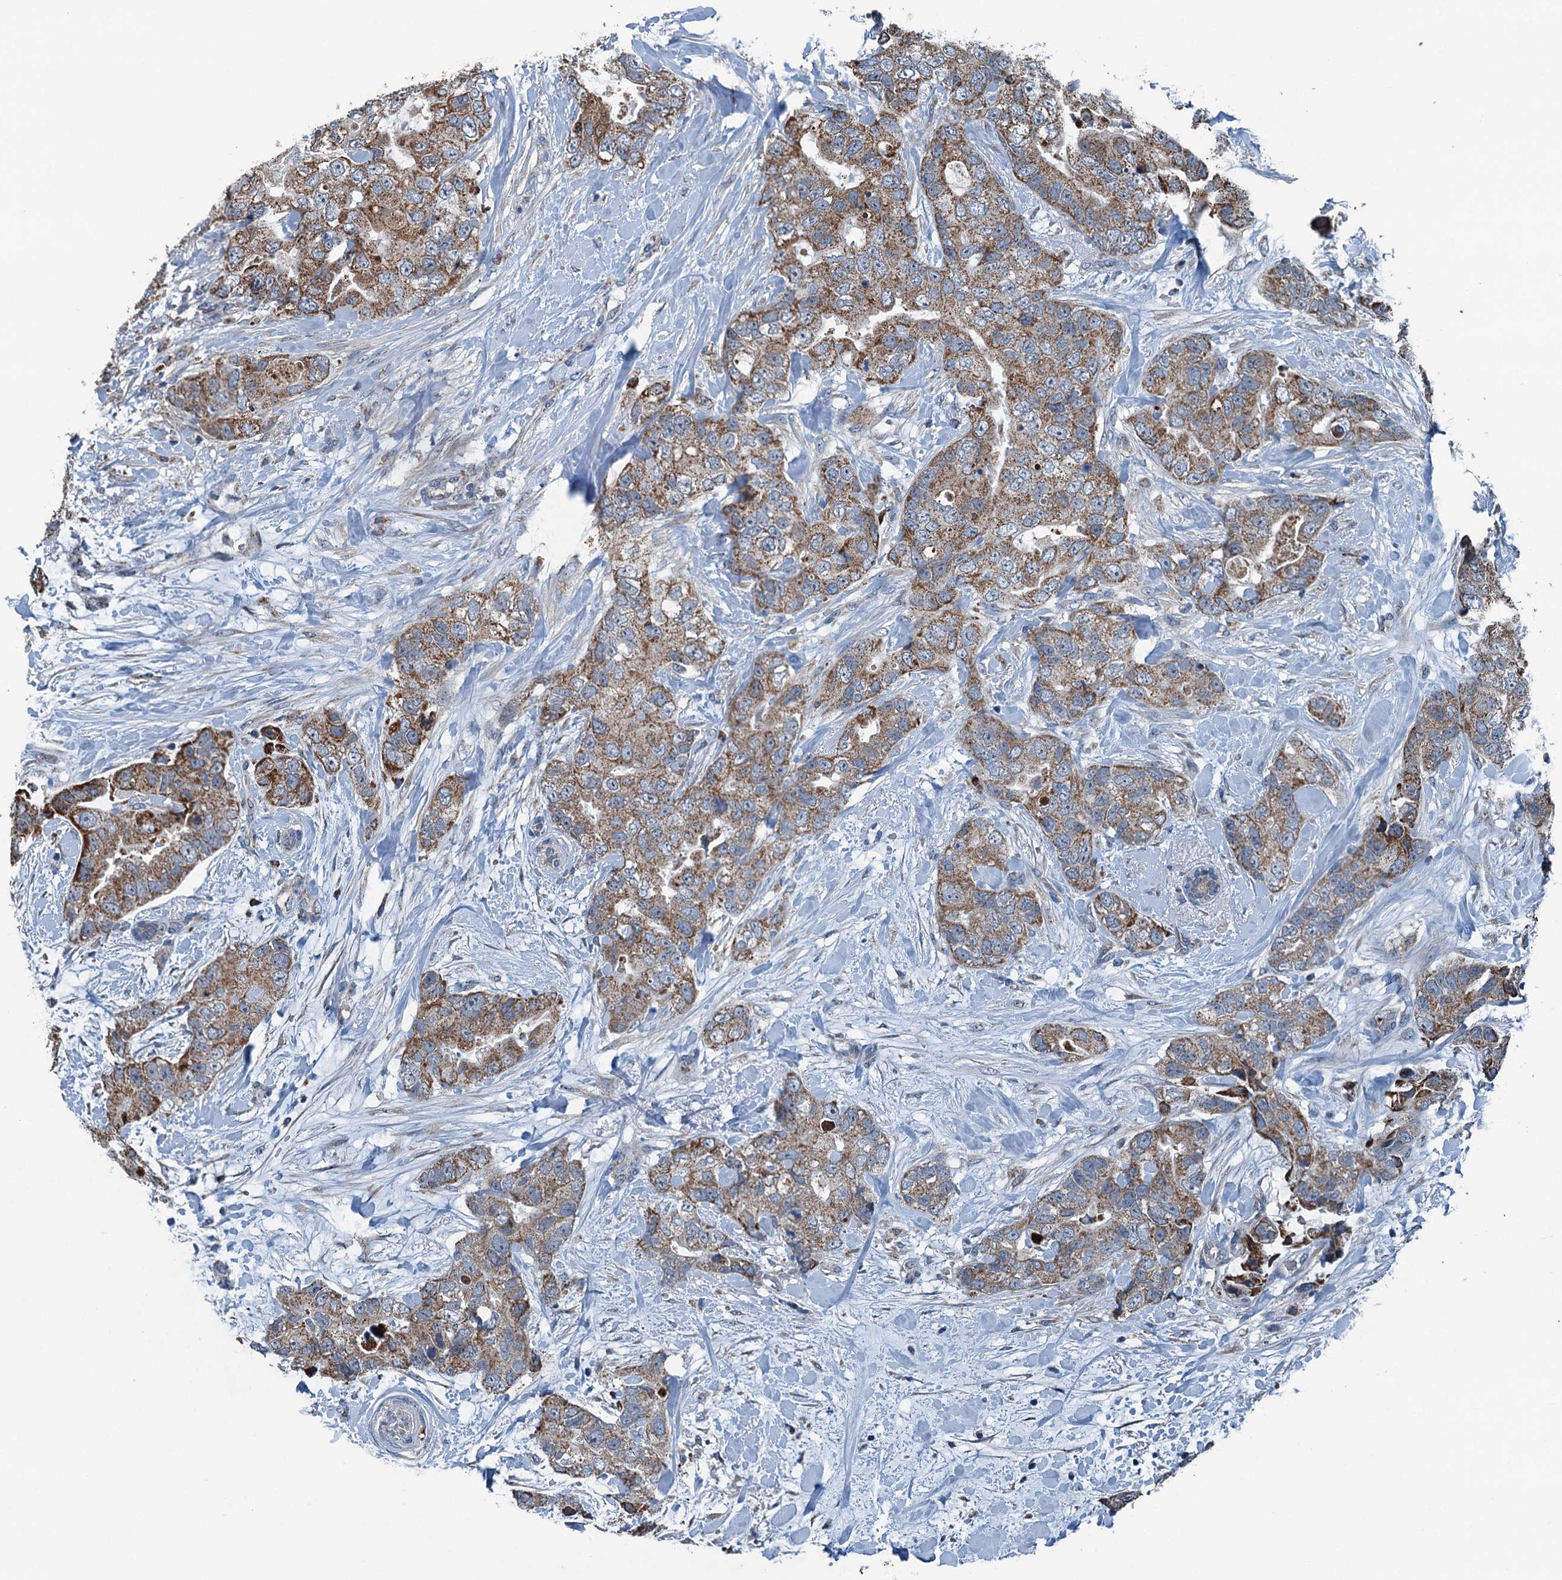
{"staining": {"intensity": "moderate", "quantity": ">75%", "location": "cytoplasmic/membranous"}, "tissue": "breast cancer", "cell_type": "Tumor cells", "image_type": "cancer", "snomed": [{"axis": "morphology", "description": "Duct carcinoma"}, {"axis": "topography", "description": "Breast"}], "caption": "Moderate cytoplasmic/membranous protein positivity is present in about >75% of tumor cells in breast cancer (infiltrating ductal carcinoma).", "gene": "TRPT1", "patient": {"sex": "female", "age": 62}}